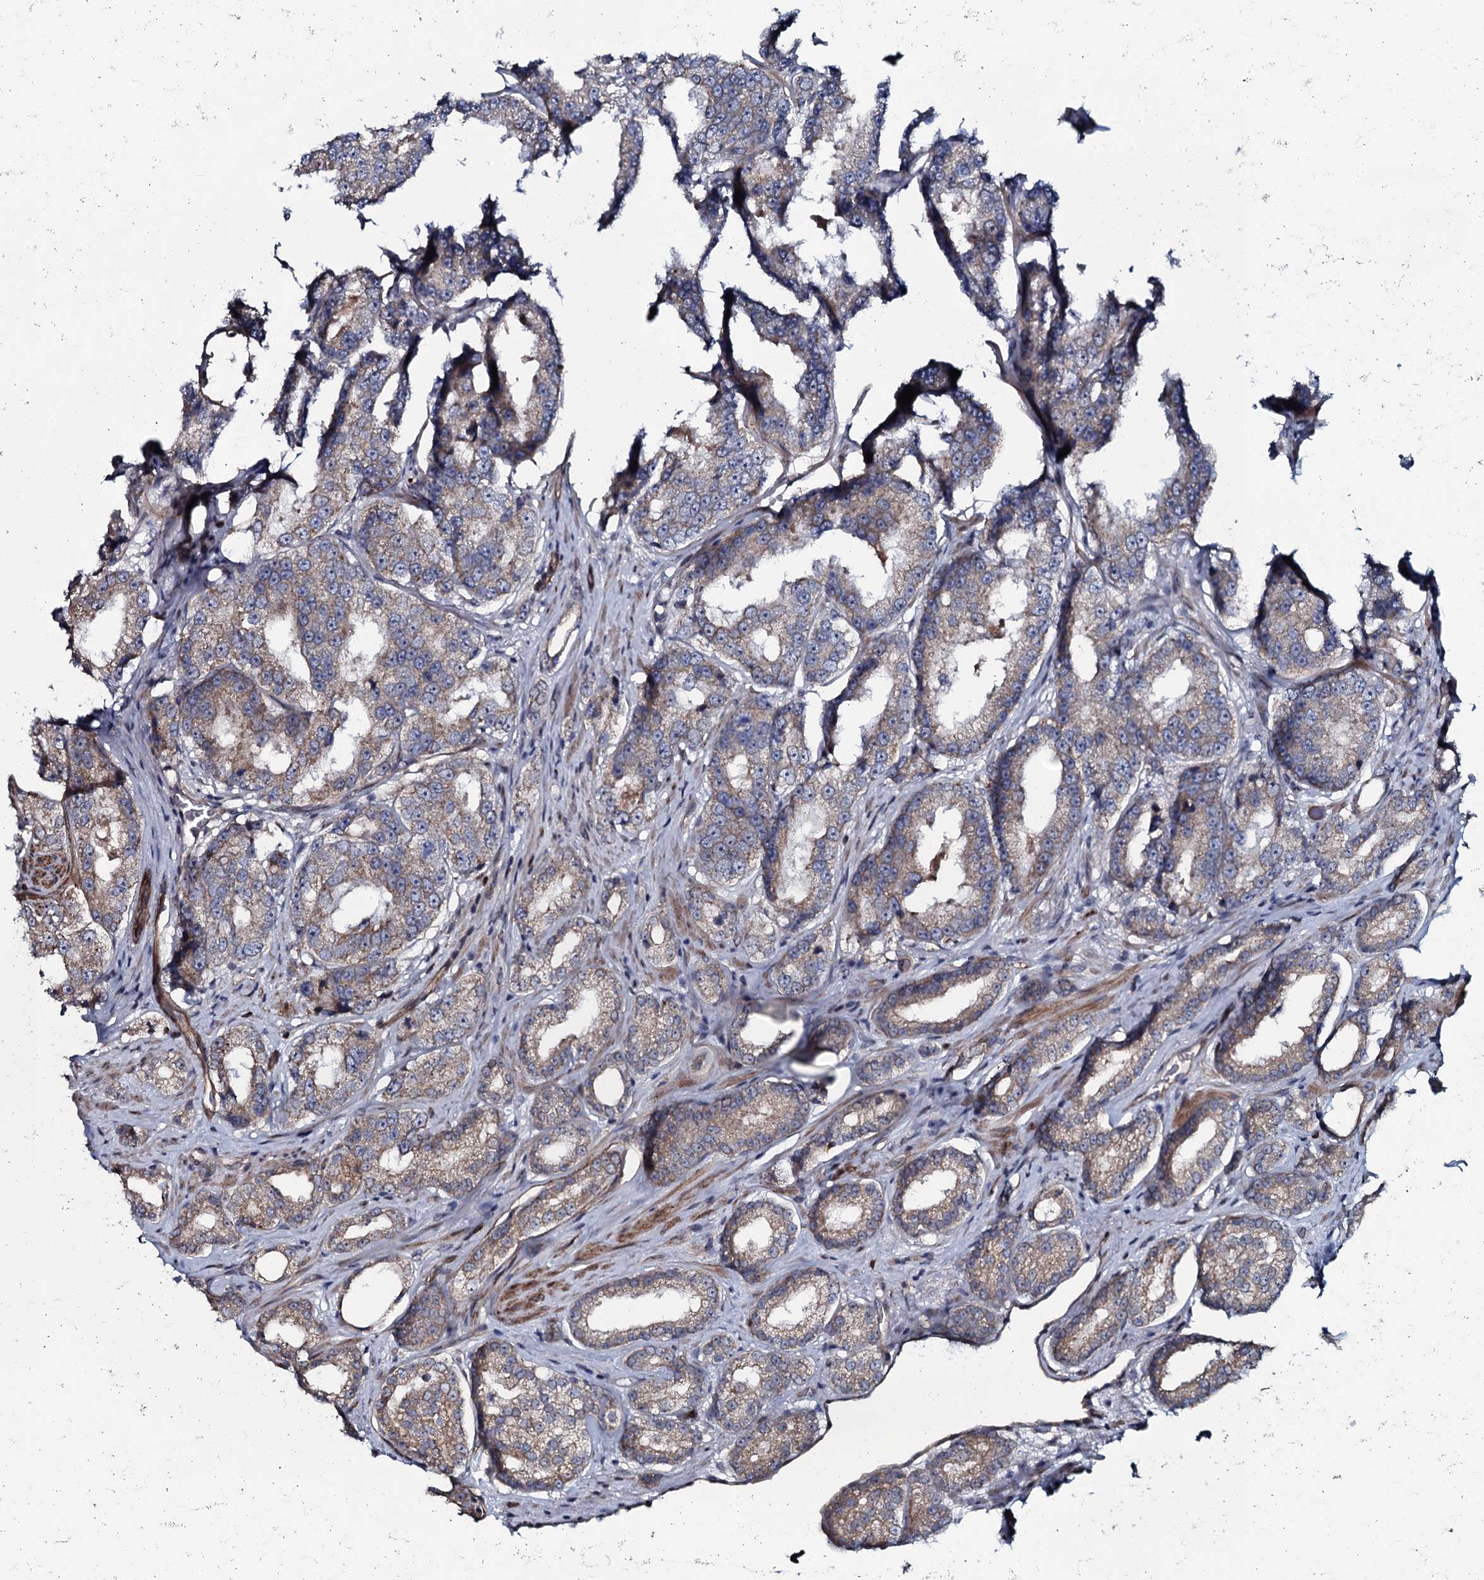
{"staining": {"intensity": "weak", "quantity": ">75%", "location": "cytoplasmic/membranous"}, "tissue": "prostate cancer", "cell_type": "Tumor cells", "image_type": "cancer", "snomed": [{"axis": "morphology", "description": "Normal tissue, NOS"}, {"axis": "morphology", "description": "Adenocarcinoma, High grade"}, {"axis": "topography", "description": "Prostate"}], "caption": "A high-resolution histopathology image shows immunohistochemistry (IHC) staining of prostate cancer (high-grade adenocarcinoma), which reveals weak cytoplasmic/membranous expression in approximately >75% of tumor cells.", "gene": "KCTD4", "patient": {"sex": "male", "age": 83}}